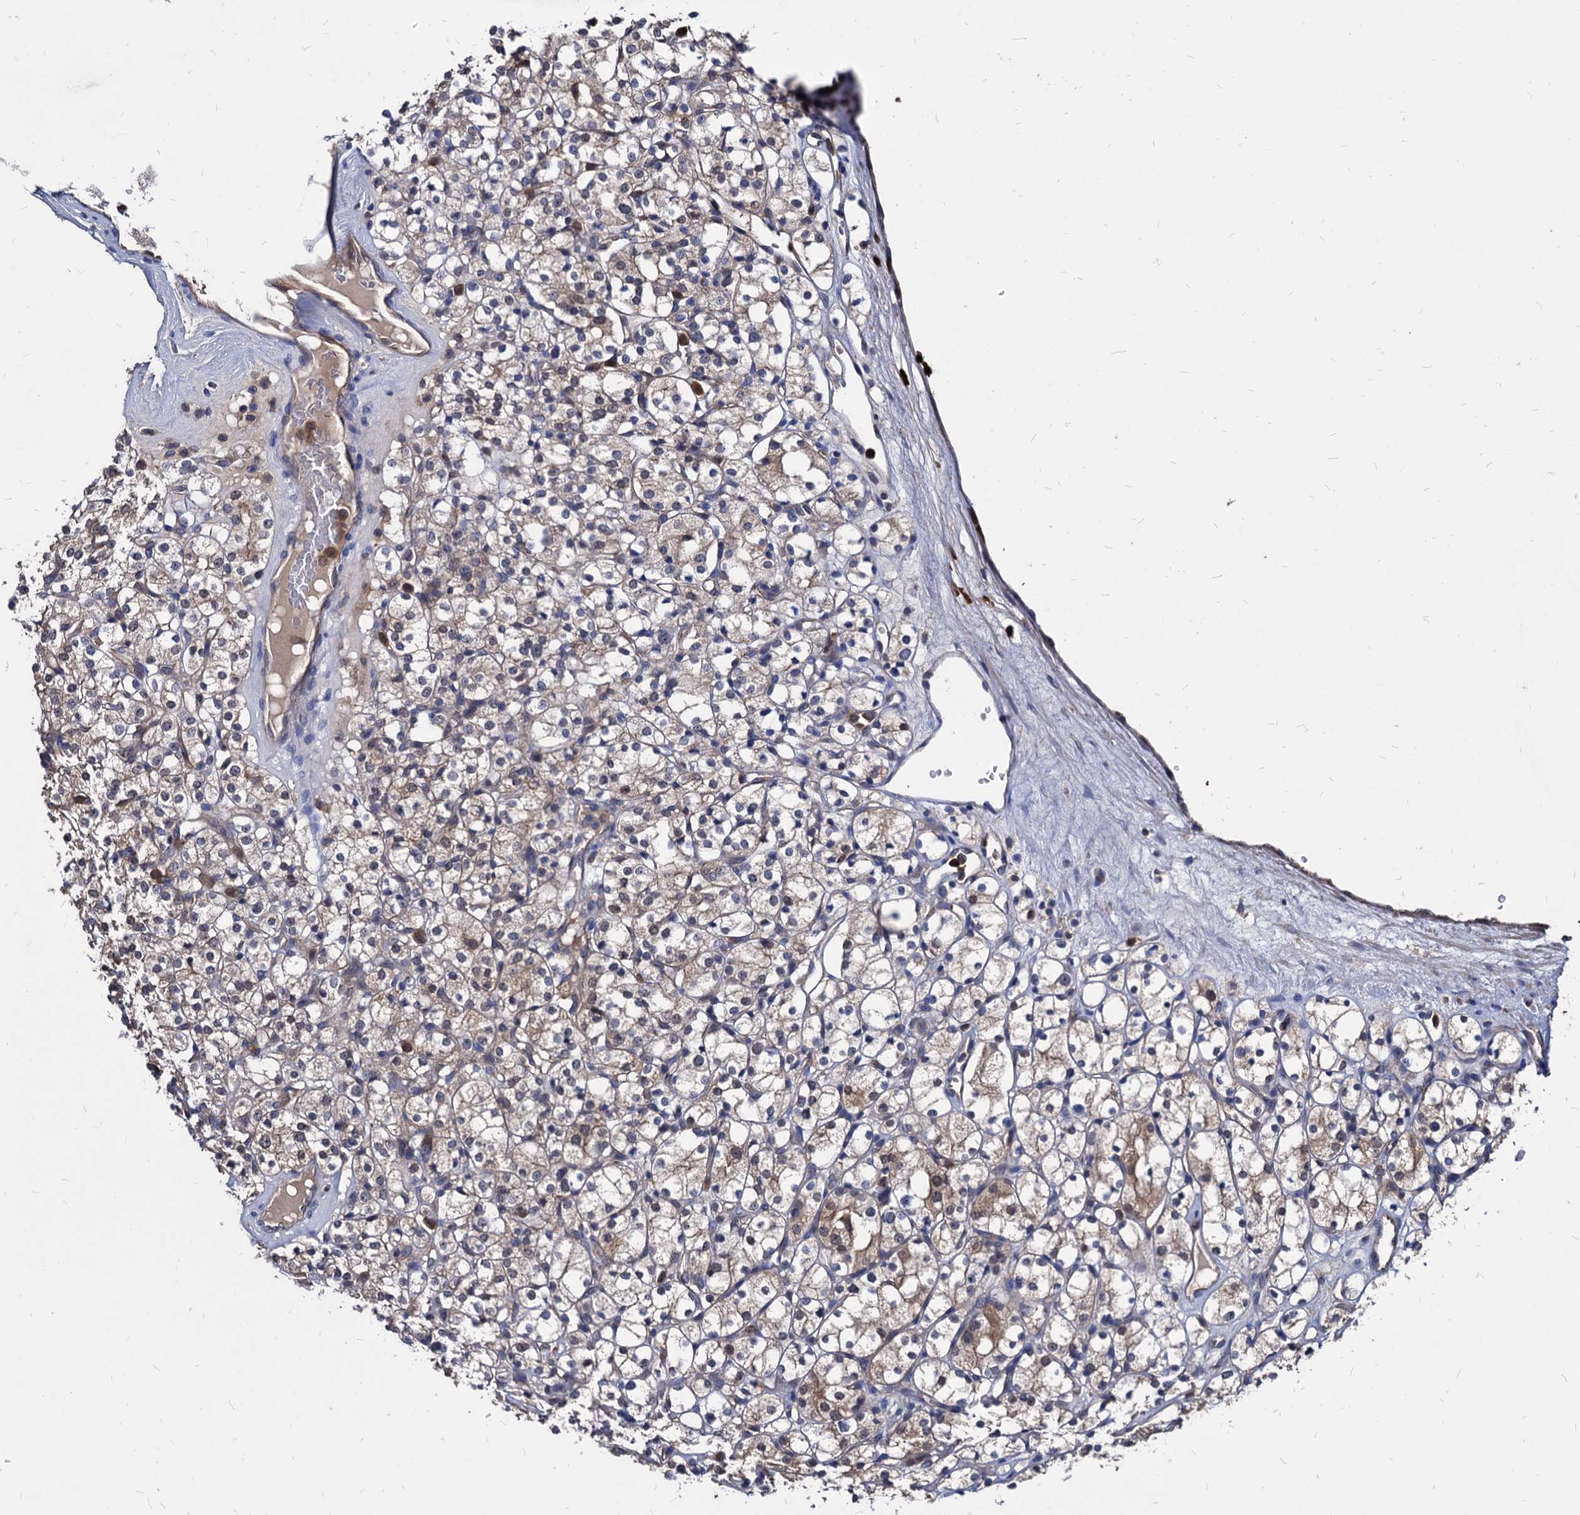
{"staining": {"intensity": "weak", "quantity": "25%-75%", "location": "cytoplasmic/membranous,nuclear"}, "tissue": "renal cancer", "cell_type": "Tumor cells", "image_type": "cancer", "snomed": [{"axis": "morphology", "description": "Adenocarcinoma, NOS"}, {"axis": "topography", "description": "Kidney"}], "caption": "IHC of human adenocarcinoma (renal) reveals low levels of weak cytoplasmic/membranous and nuclear positivity in about 25%-75% of tumor cells.", "gene": "CPPED1", "patient": {"sex": "male", "age": 77}}